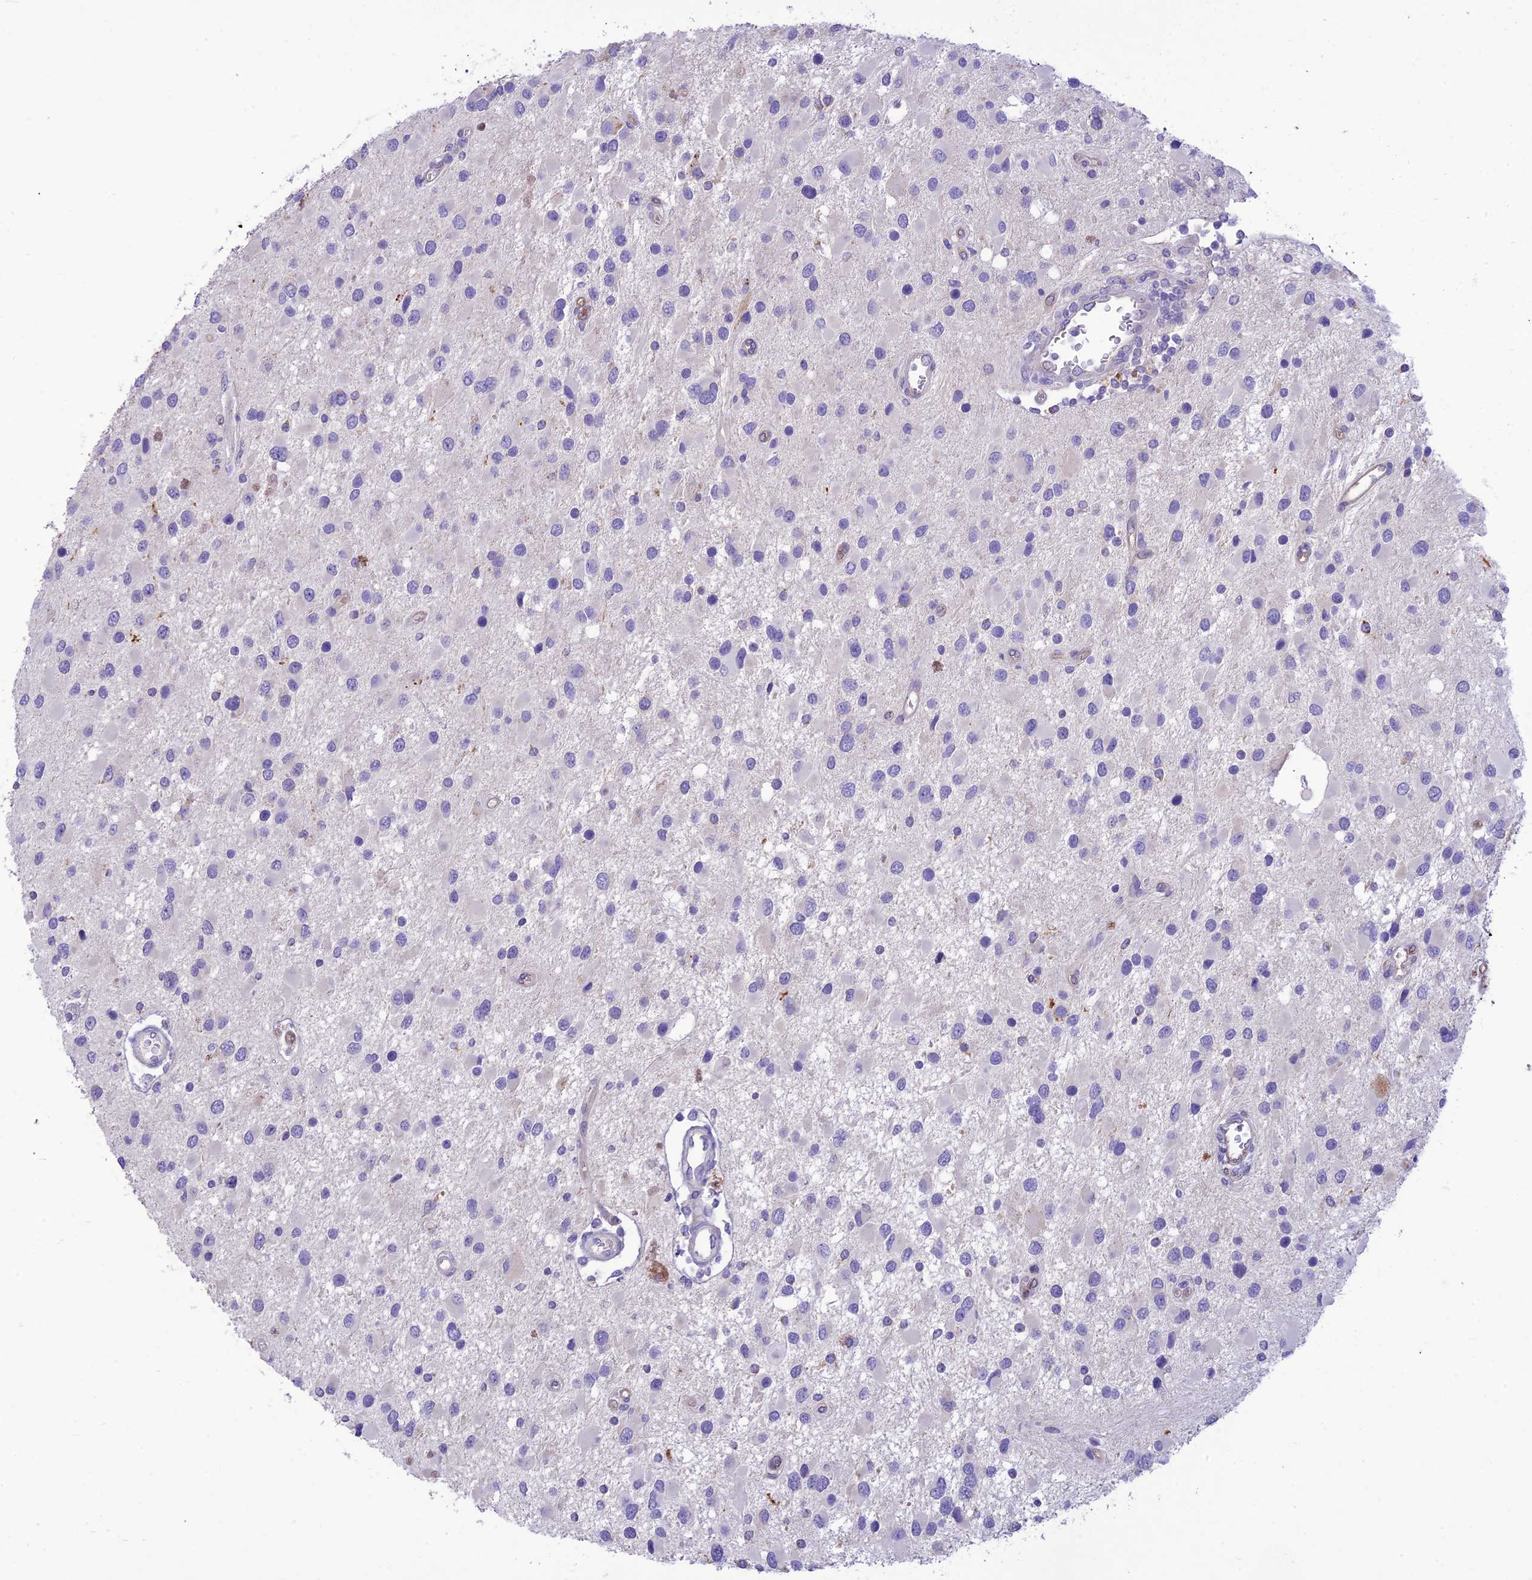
{"staining": {"intensity": "negative", "quantity": "none", "location": "none"}, "tissue": "glioma", "cell_type": "Tumor cells", "image_type": "cancer", "snomed": [{"axis": "morphology", "description": "Glioma, malignant, High grade"}, {"axis": "topography", "description": "Brain"}], "caption": "Immunohistochemistry of human glioma exhibits no positivity in tumor cells.", "gene": "DHDH", "patient": {"sex": "male", "age": 53}}